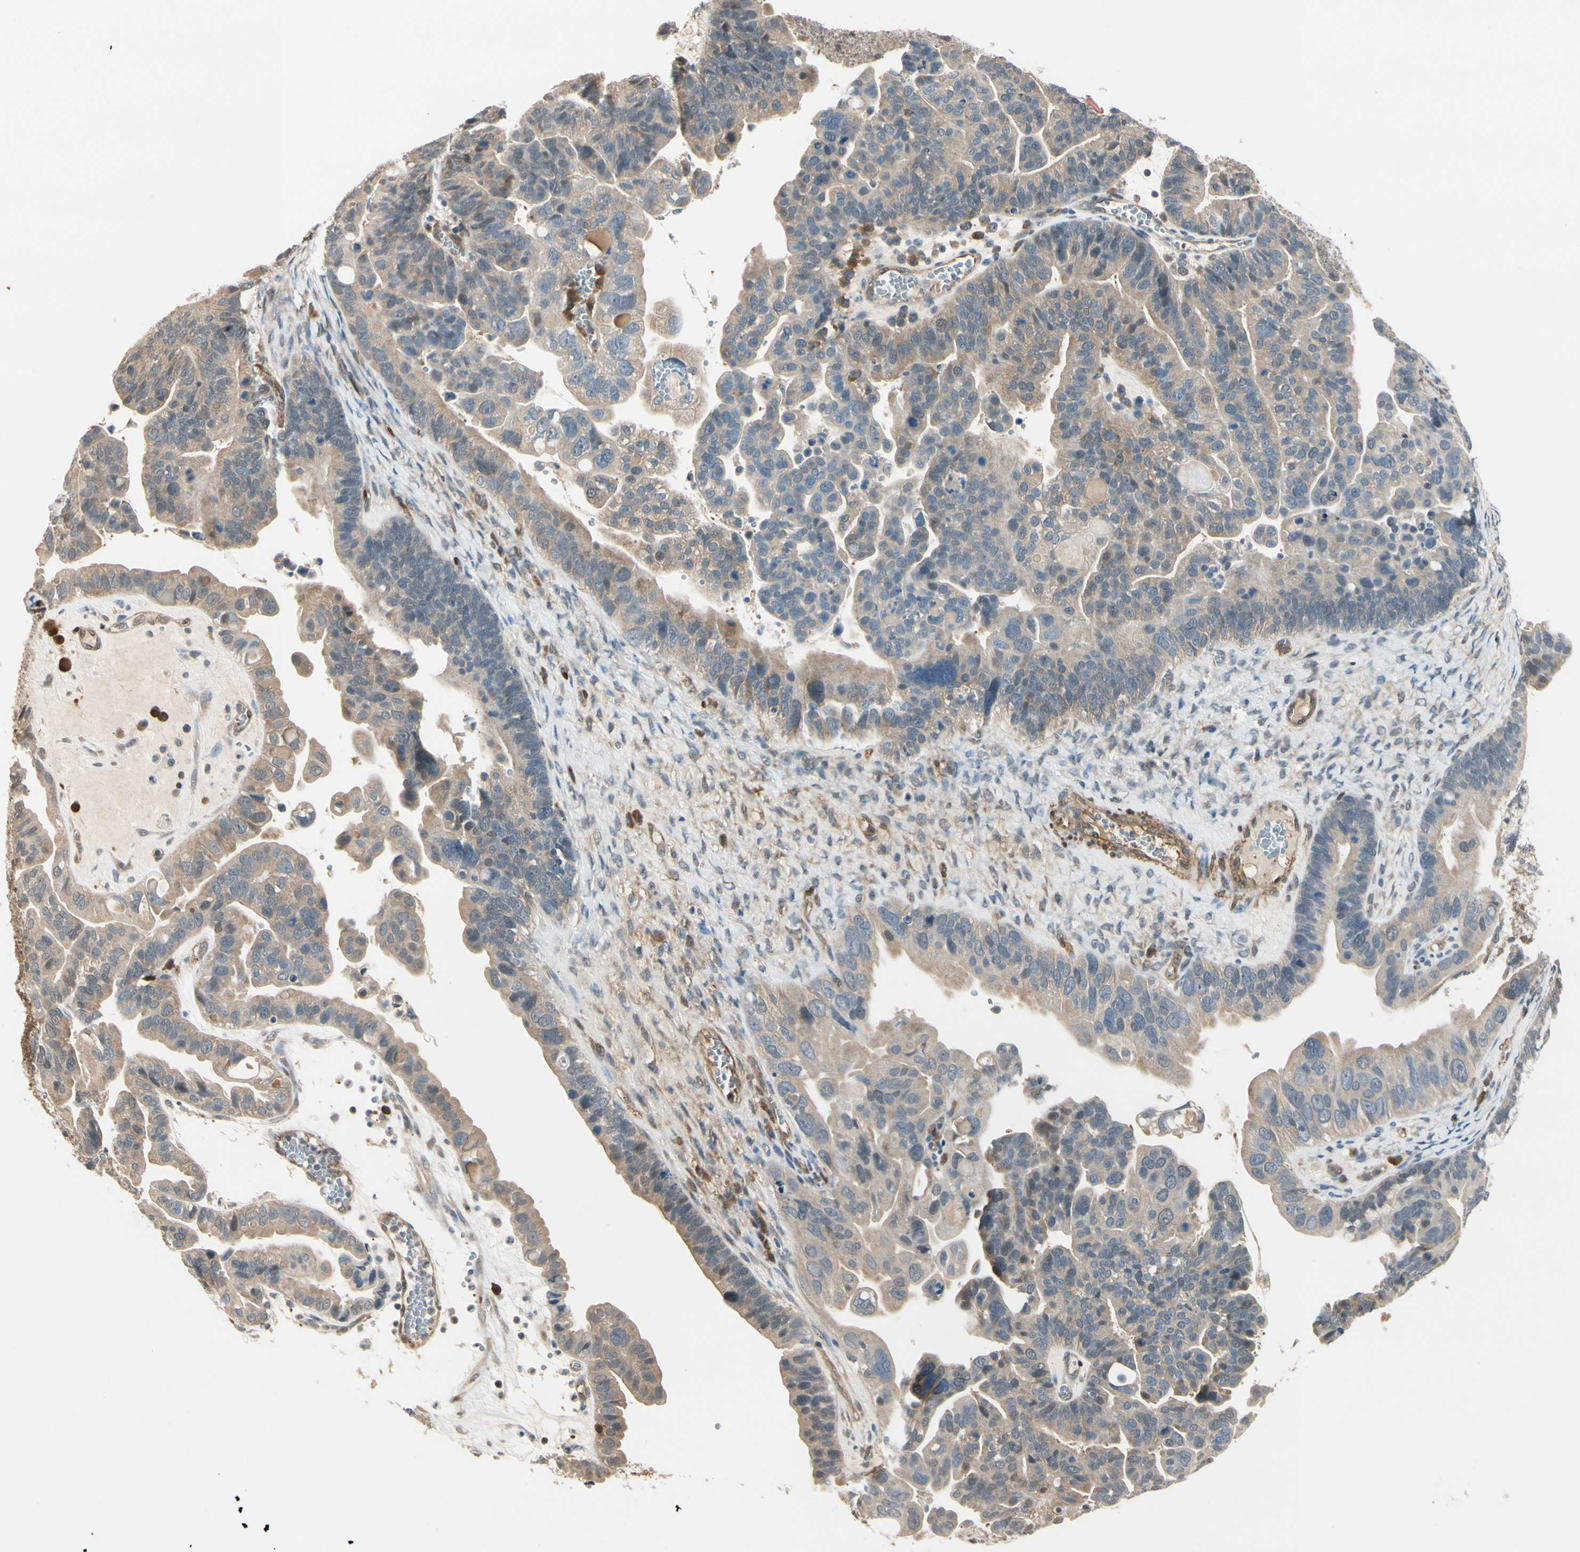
{"staining": {"intensity": "weak", "quantity": ">75%", "location": "cytoplasmic/membranous"}, "tissue": "ovarian cancer", "cell_type": "Tumor cells", "image_type": "cancer", "snomed": [{"axis": "morphology", "description": "Cystadenocarcinoma, serous, NOS"}, {"axis": "topography", "description": "Ovary"}], "caption": "A brown stain shows weak cytoplasmic/membranous positivity of a protein in ovarian cancer (serous cystadenocarcinoma) tumor cells.", "gene": "RASGRF1", "patient": {"sex": "female", "age": 56}}